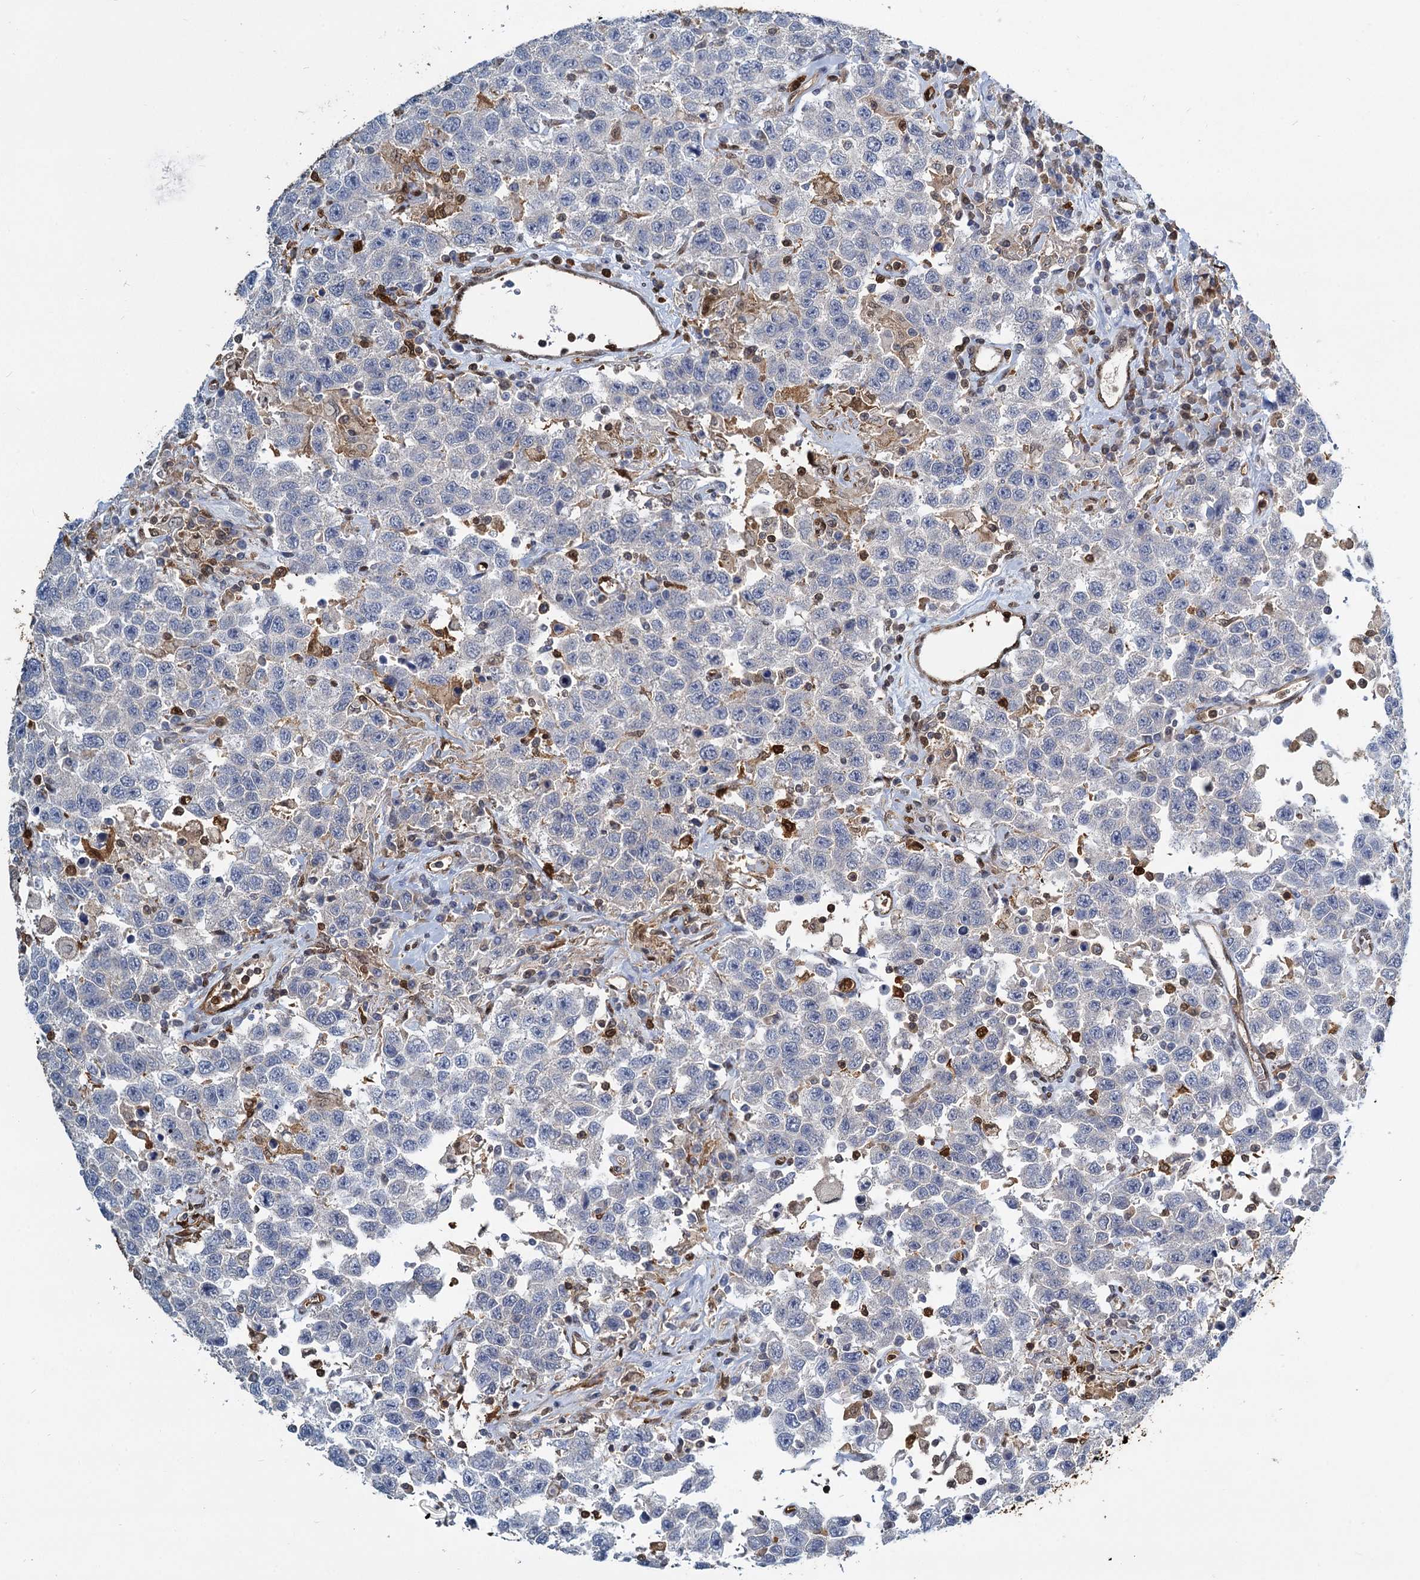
{"staining": {"intensity": "negative", "quantity": "none", "location": "none"}, "tissue": "testis cancer", "cell_type": "Tumor cells", "image_type": "cancer", "snomed": [{"axis": "morphology", "description": "Seminoma, NOS"}, {"axis": "topography", "description": "Testis"}], "caption": "IHC of testis cancer exhibits no positivity in tumor cells. (Immunohistochemistry (ihc), brightfield microscopy, high magnification).", "gene": "S100A6", "patient": {"sex": "male", "age": 41}}